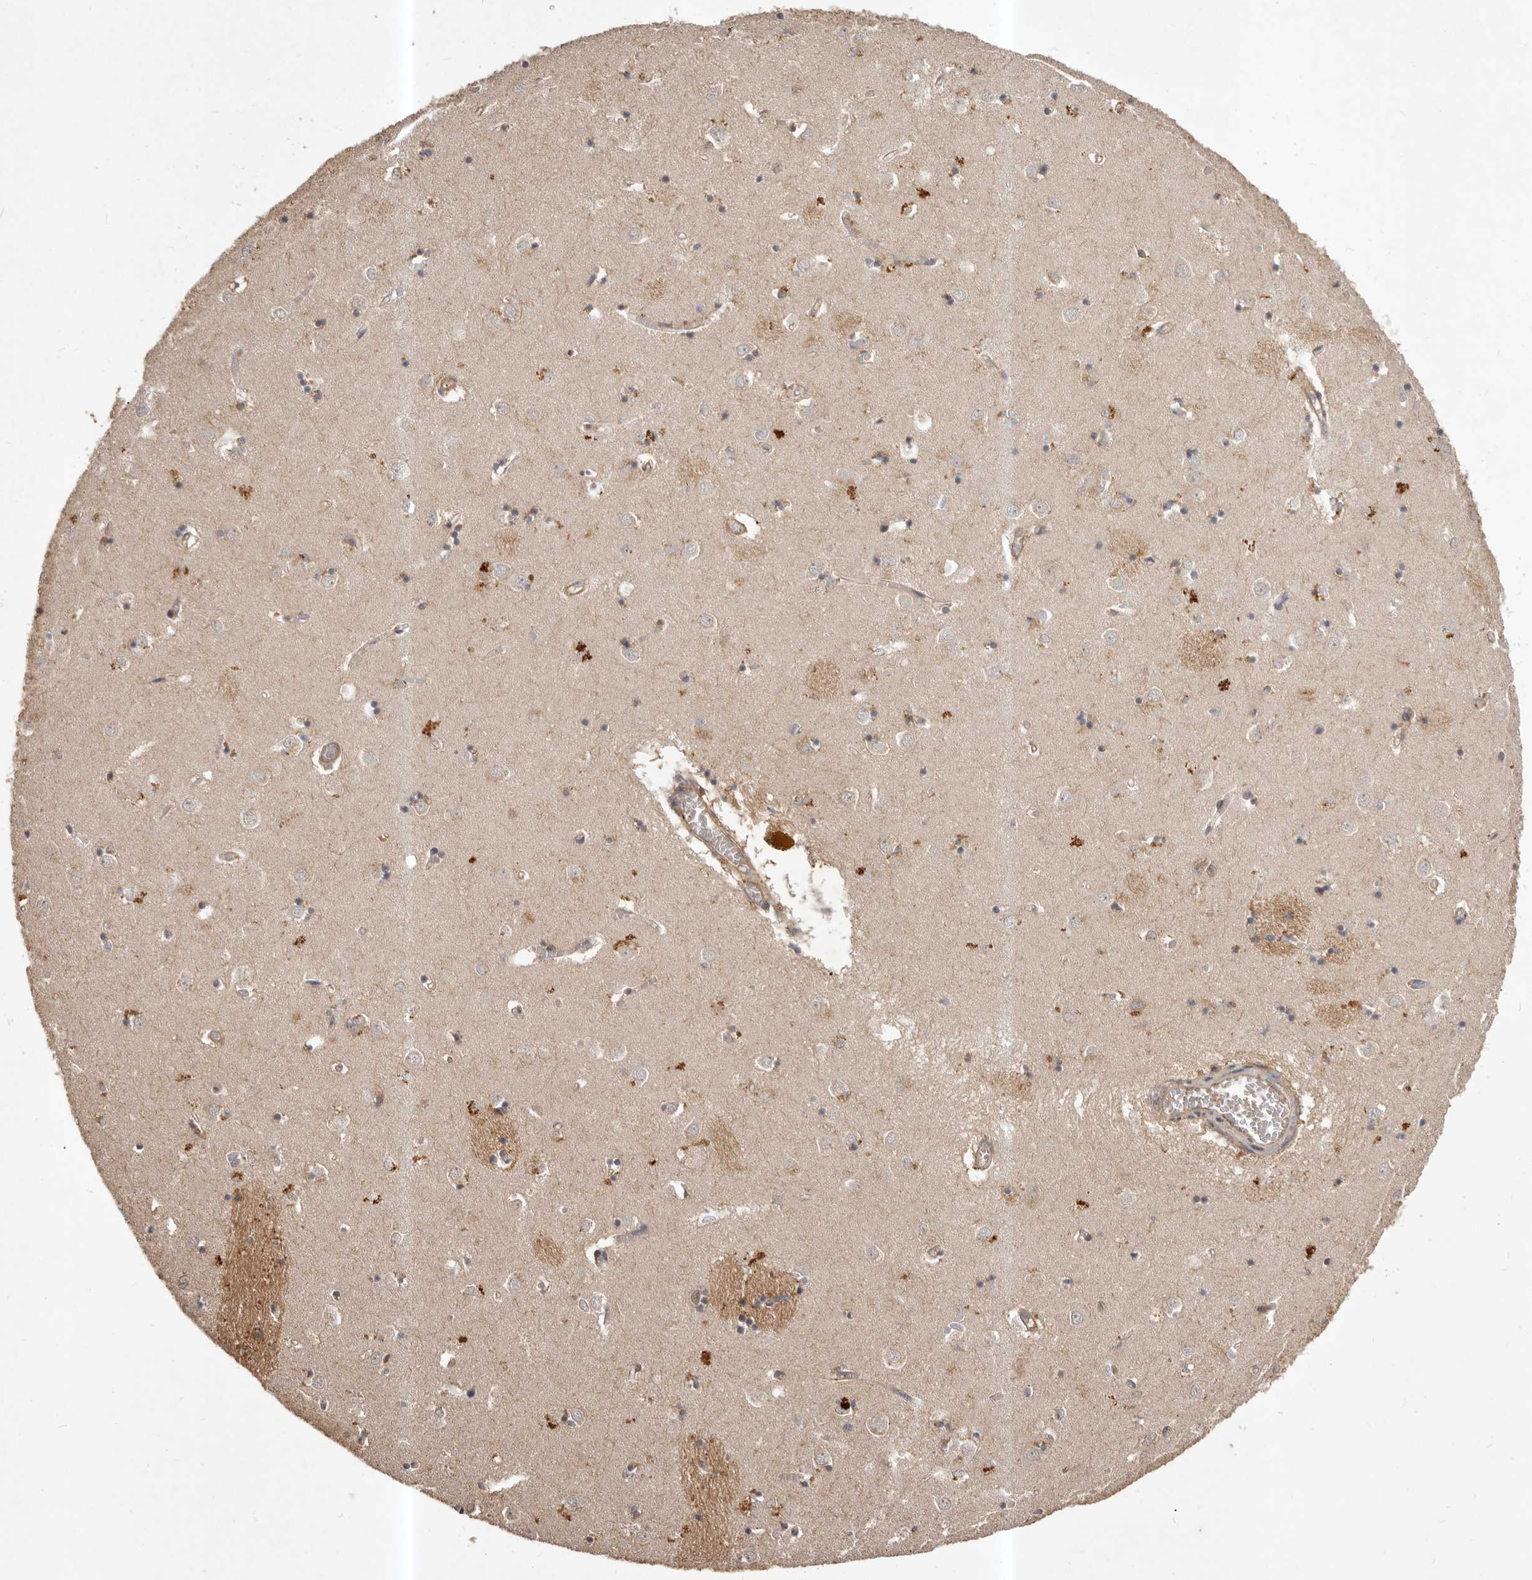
{"staining": {"intensity": "weak", "quantity": "<25%", "location": "cytoplasmic/membranous"}, "tissue": "caudate", "cell_type": "Glial cells", "image_type": "normal", "snomed": [{"axis": "morphology", "description": "Normal tissue, NOS"}, {"axis": "topography", "description": "Lateral ventricle wall"}], "caption": "IHC photomicrograph of unremarkable caudate: caudate stained with DAB (3,3'-diaminobenzidine) displays no significant protein expression in glial cells. Brightfield microscopy of immunohistochemistry (IHC) stained with DAB (brown) and hematoxylin (blue), captured at high magnification.", "gene": "GLIPR2", "patient": {"sex": "male", "age": 70}}